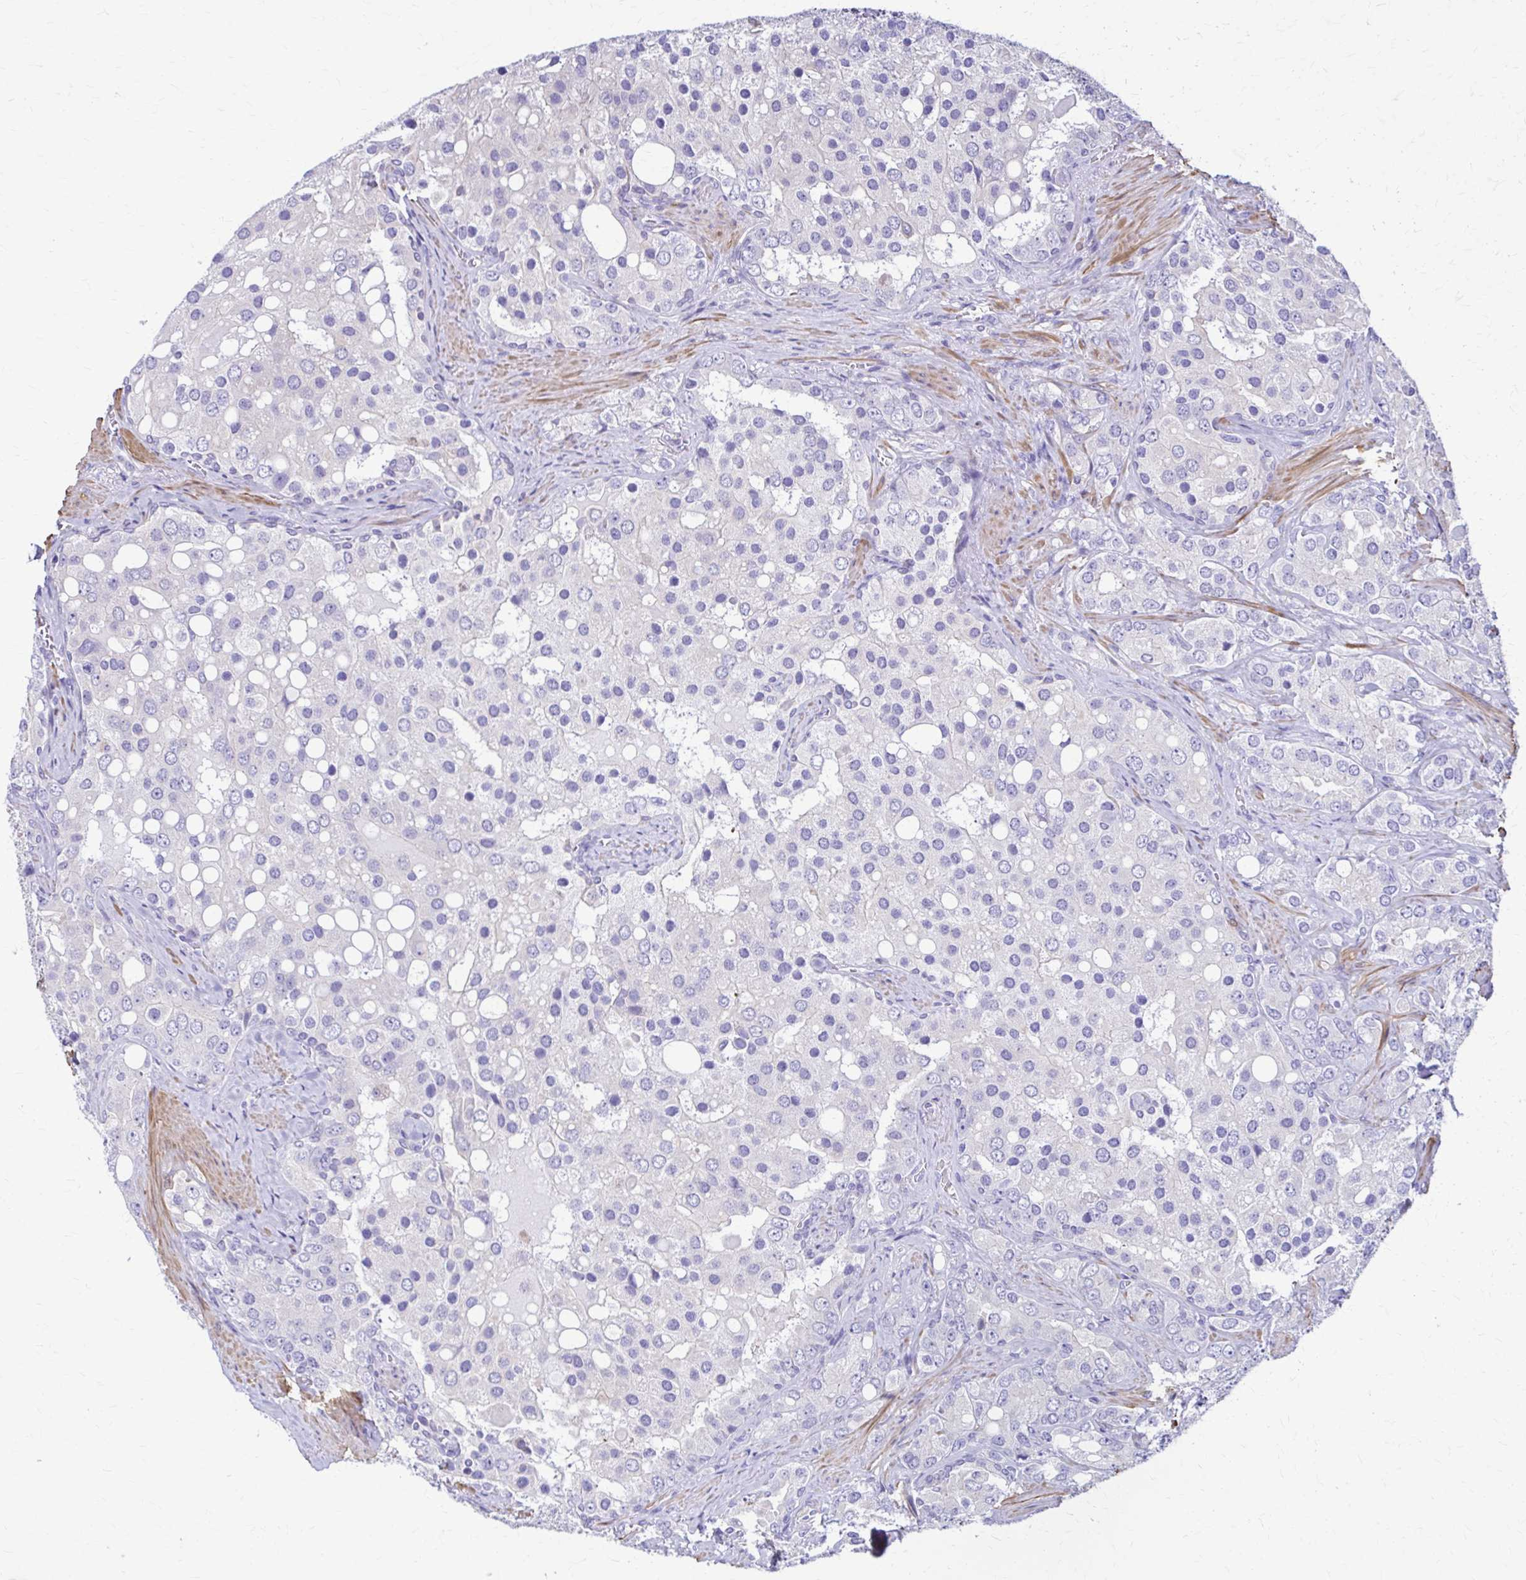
{"staining": {"intensity": "negative", "quantity": "none", "location": "none"}, "tissue": "prostate cancer", "cell_type": "Tumor cells", "image_type": "cancer", "snomed": [{"axis": "morphology", "description": "Adenocarcinoma, High grade"}, {"axis": "topography", "description": "Prostate"}], "caption": "A high-resolution micrograph shows immunohistochemistry staining of high-grade adenocarcinoma (prostate), which demonstrates no significant staining in tumor cells. (IHC, brightfield microscopy, high magnification).", "gene": "DSP", "patient": {"sex": "male", "age": 67}}